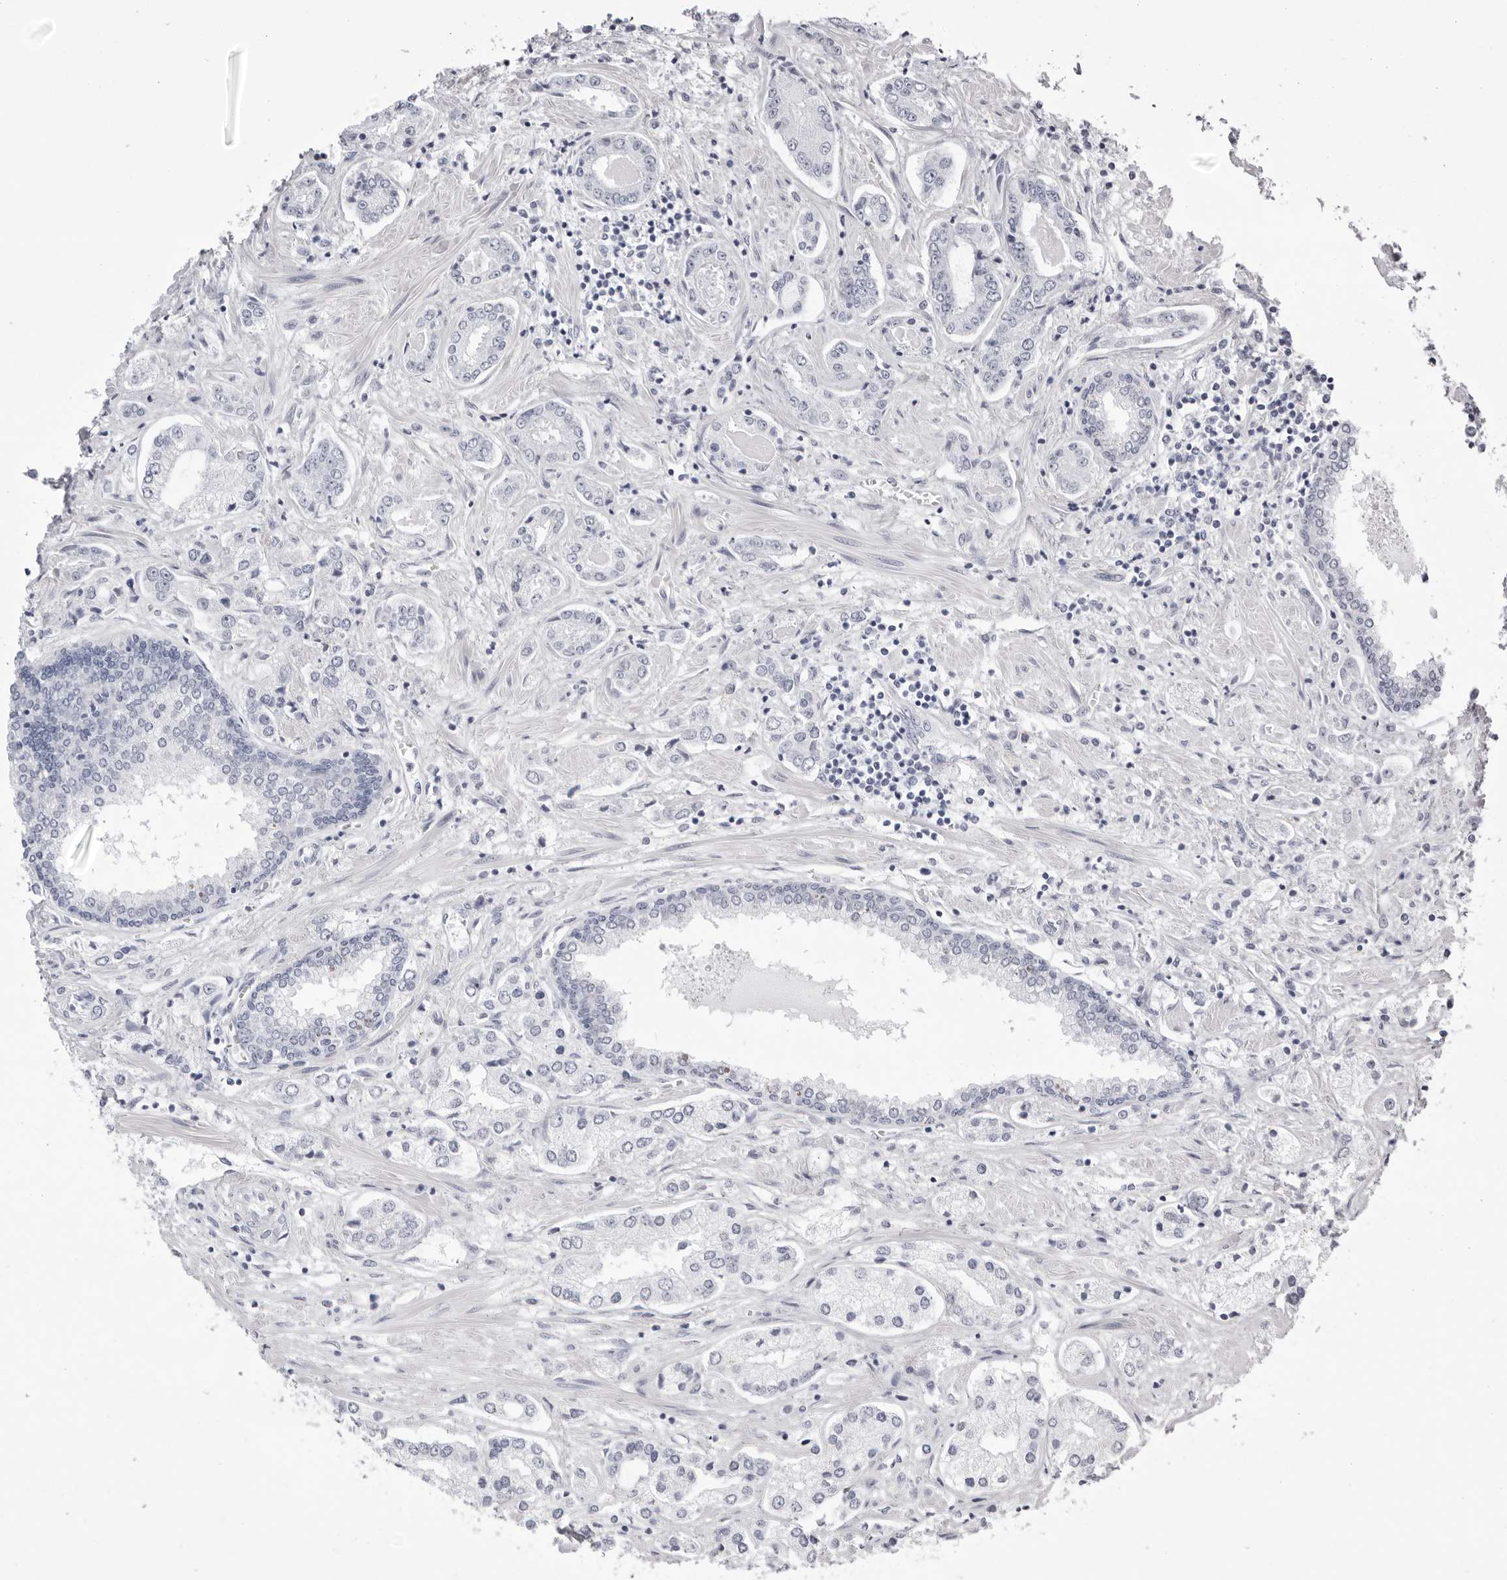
{"staining": {"intensity": "negative", "quantity": "none", "location": "none"}, "tissue": "prostate cancer", "cell_type": "Tumor cells", "image_type": "cancer", "snomed": [{"axis": "morphology", "description": "Adenocarcinoma, High grade"}, {"axis": "topography", "description": "Prostate"}], "caption": "Immunohistochemistry (IHC) image of neoplastic tissue: prostate cancer (high-grade adenocarcinoma) stained with DAB displays no significant protein staining in tumor cells.", "gene": "TMOD4", "patient": {"sex": "male", "age": 66}}